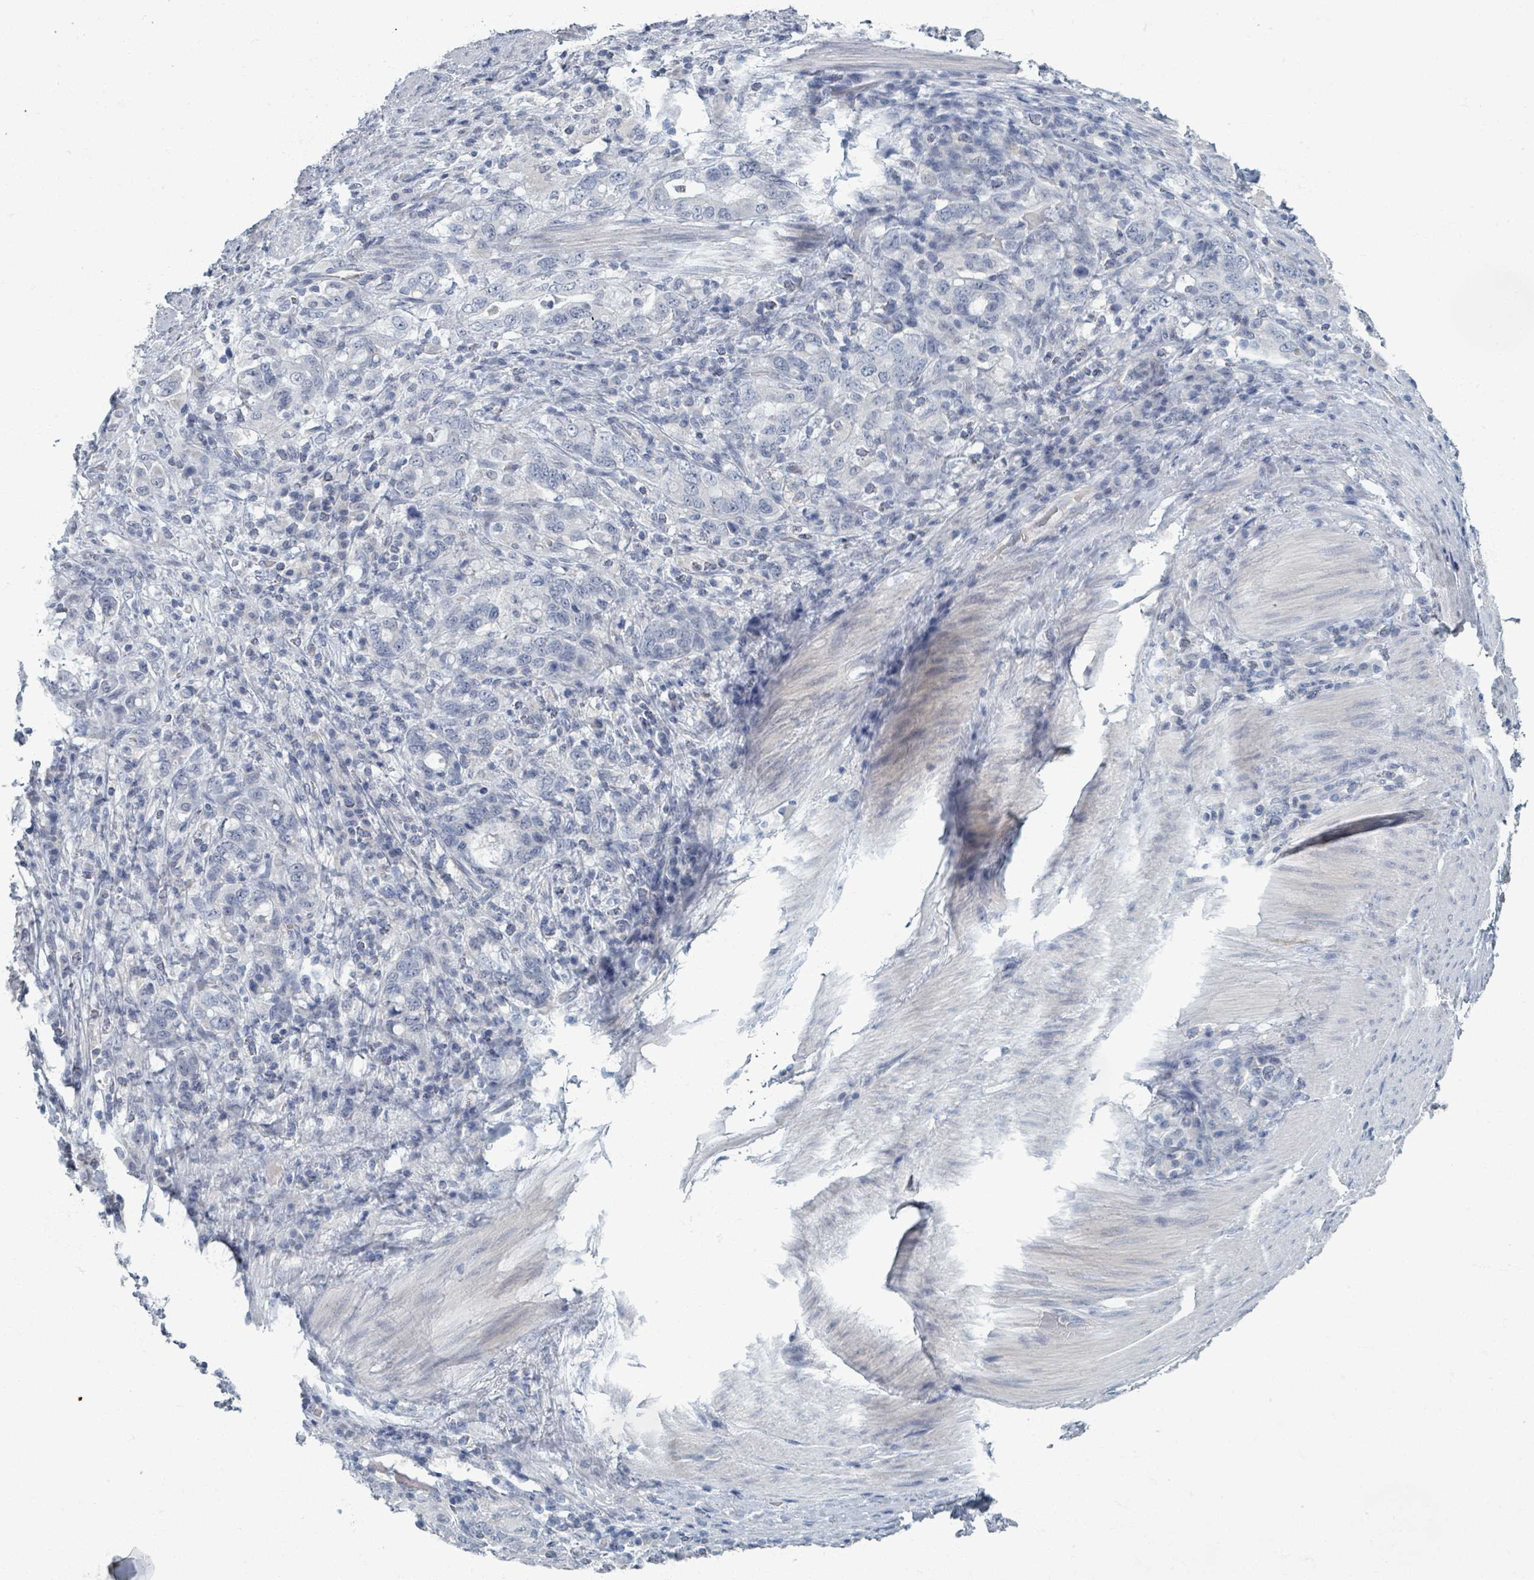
{"staining": {"intensity": "negative", "quantity": "none", "location": "none"}, "tissue": "stomach cancer", "cell_type": "Tumor cells", "image_type": "cancer", "snomed": [{"axis": "morphology", "description": "Adenocarcinoma, NOS"}, {"axis": "topography", "description": "Stomach, upper"}, {"axis": "topography", "description": "Stomach"}], "caption": "The photomicrograph demonstrates no staining of tumor cells in stomach cancer. The staining is performed using DAB brown chromogen with nuclei counter-stained in using hematoxylin.", "gene": "WNT11", "patient": {"sex": "male", "age": 62}}